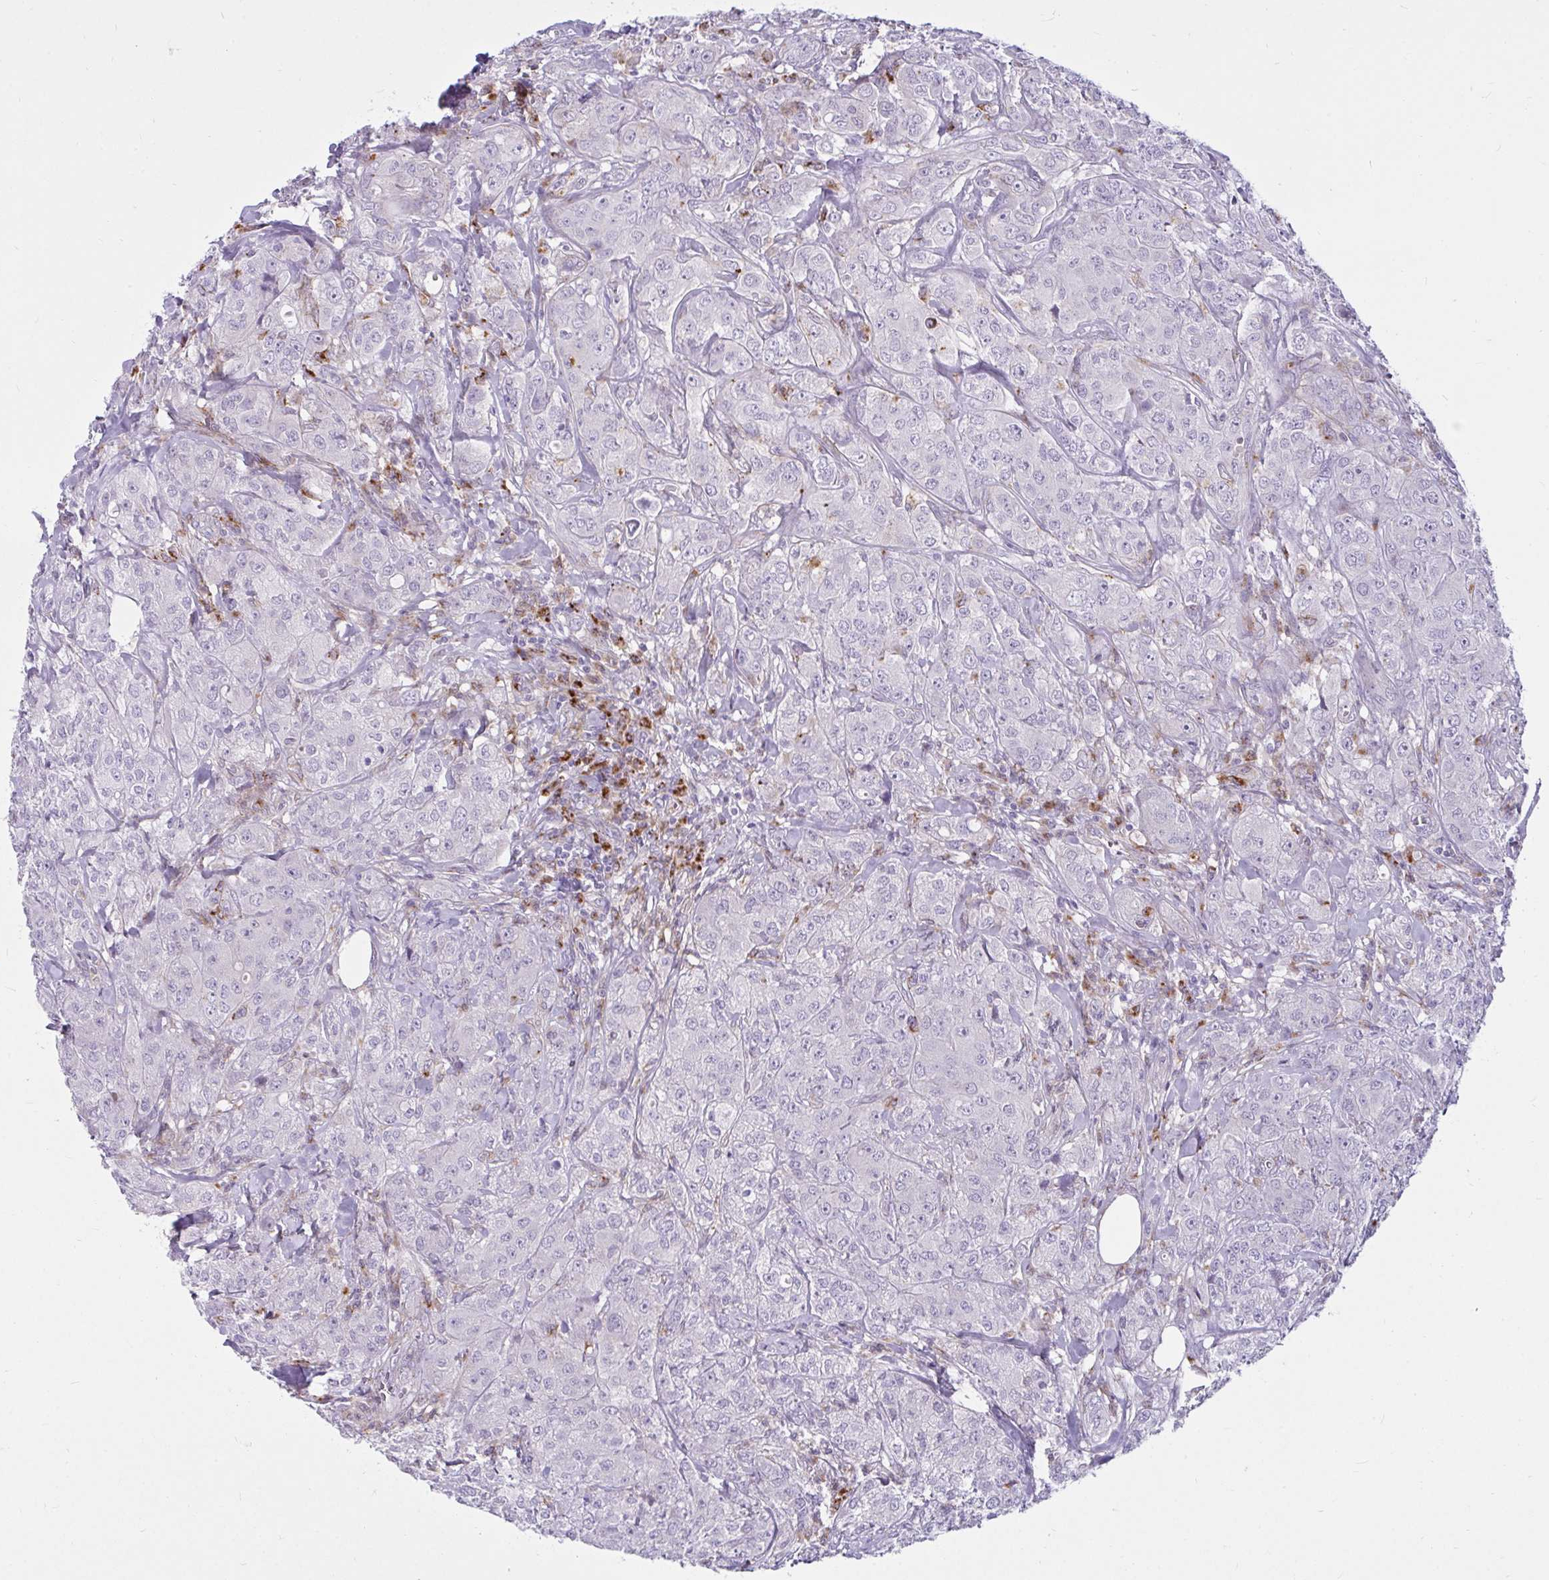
{"staining": {"intensity": "negative", "quantity": "none", "location": "none"}, "tissue": "breast cancer", "cell_type": "Tumor cells", "image_type": "cancer", "snomed": [{"axis": "morphology", "description": "Normal tissue, NOS"}, {"axis": "morphology", "description": "Duct carcinoma"}, {"axis": "topography", "description": "Breast"}], "caption": "A photomicrograph of human breast cancer (intraductal carcinoma) is negative for staining in tumor cells.", "gene": "CTSZ", "patient": {"sex": "female", "age": 43}}